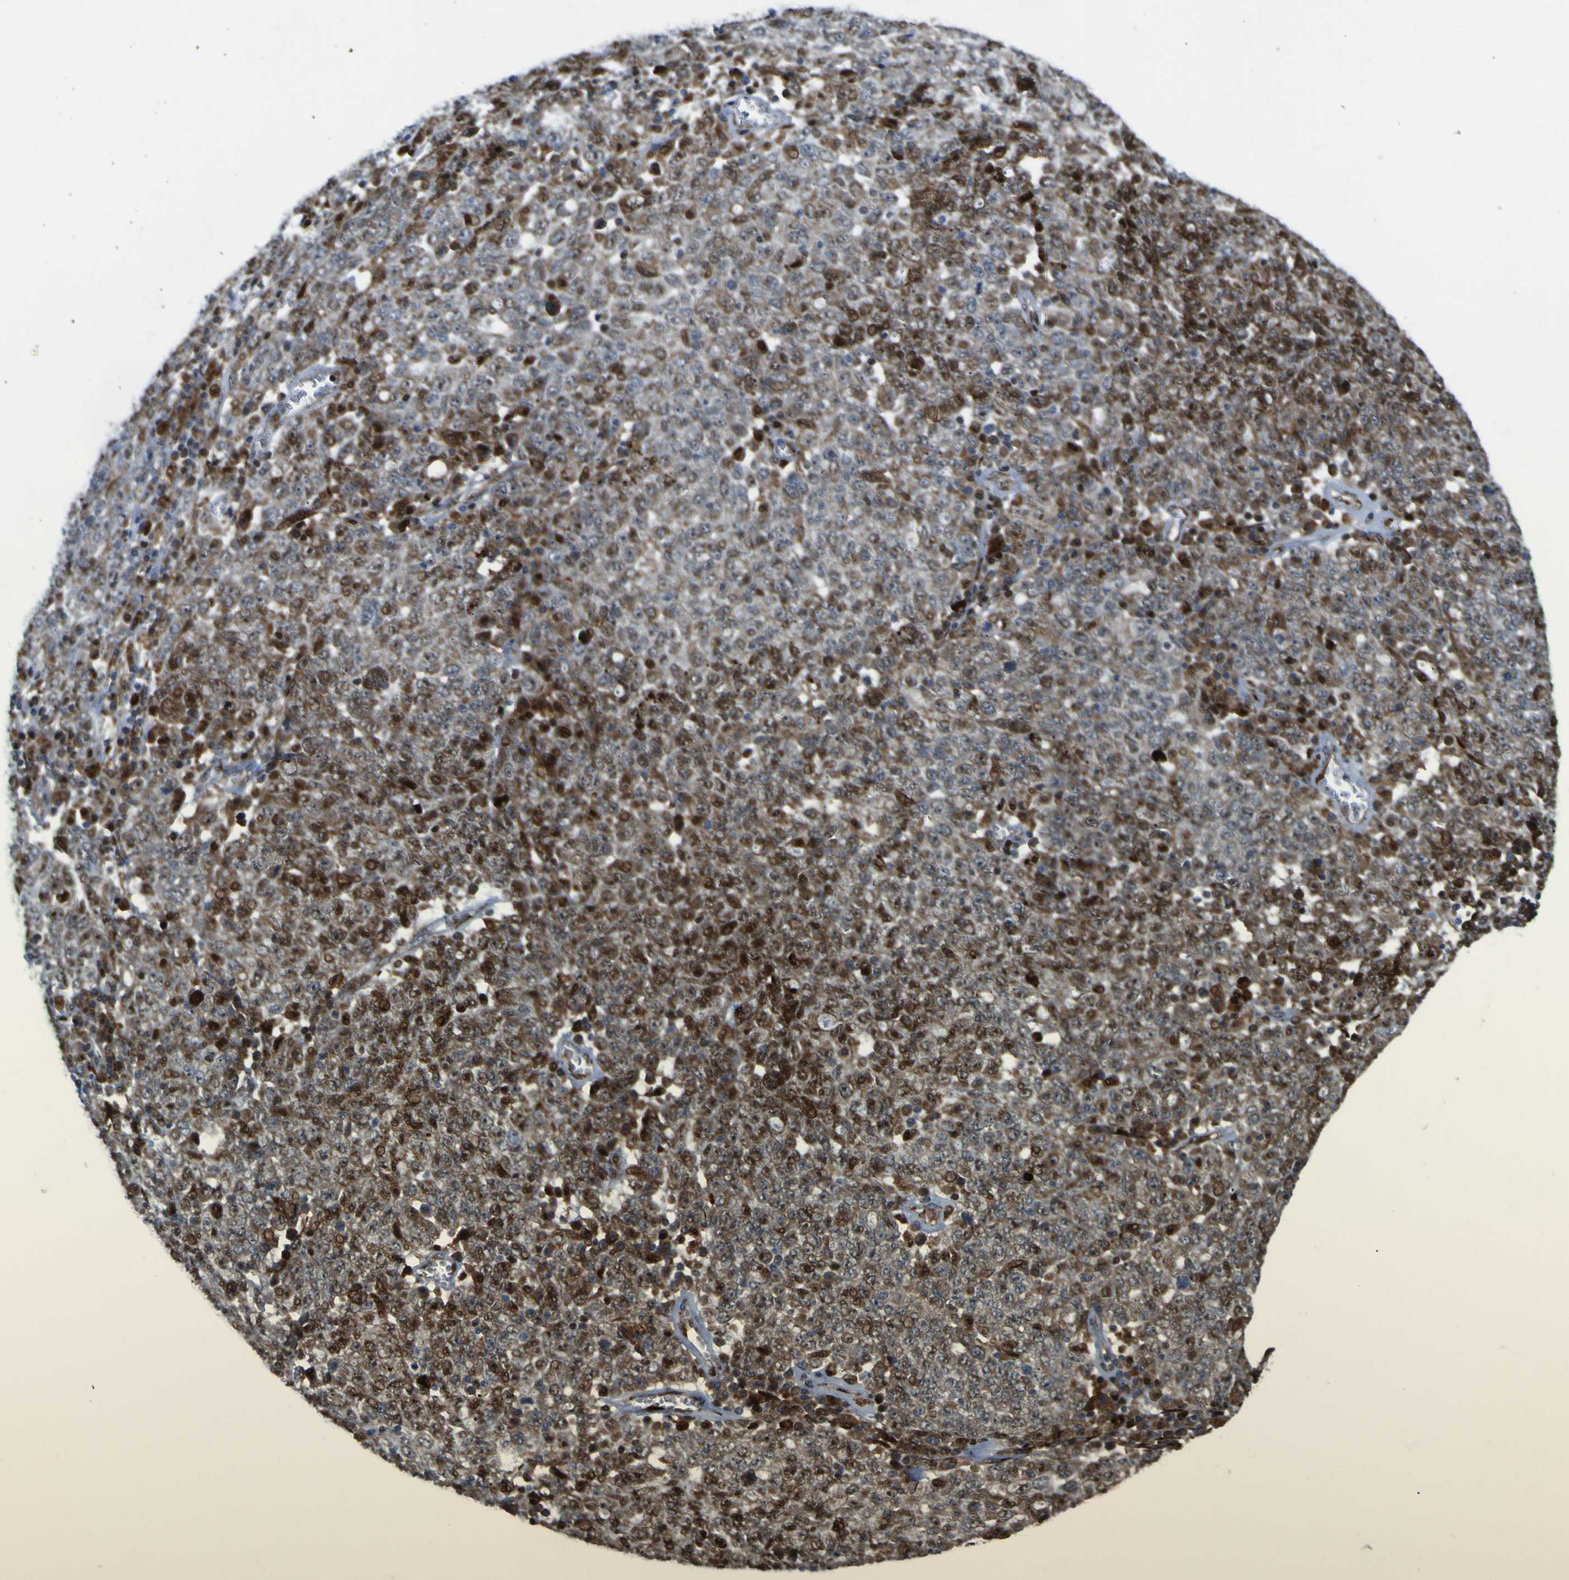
{"staining": {"intensity": "strong", "quantity": "25%-75%", "location": "cytoplasmic/membranous,nuclear"}, "tissue": "ovarian cancer", "cell_type": "Tumor cells", "image_type": "cancer", "snomed": [{"axis": "morphology", "description": "Carcinoma, endometroid"}, {"axis": "topography", "description": "Ovary"}], "caption": "Immunohistochemistry micrograph of human ovarian cancer (endometroid carcinoma) stained for a protein (brown), which demonstrates high levels of strong cytoplasmic/membranous and nuclear expression in about 25%-75% of tumor cells.", "gene": "LBHD1", "patient": {"sex": "female", "age": 62}}